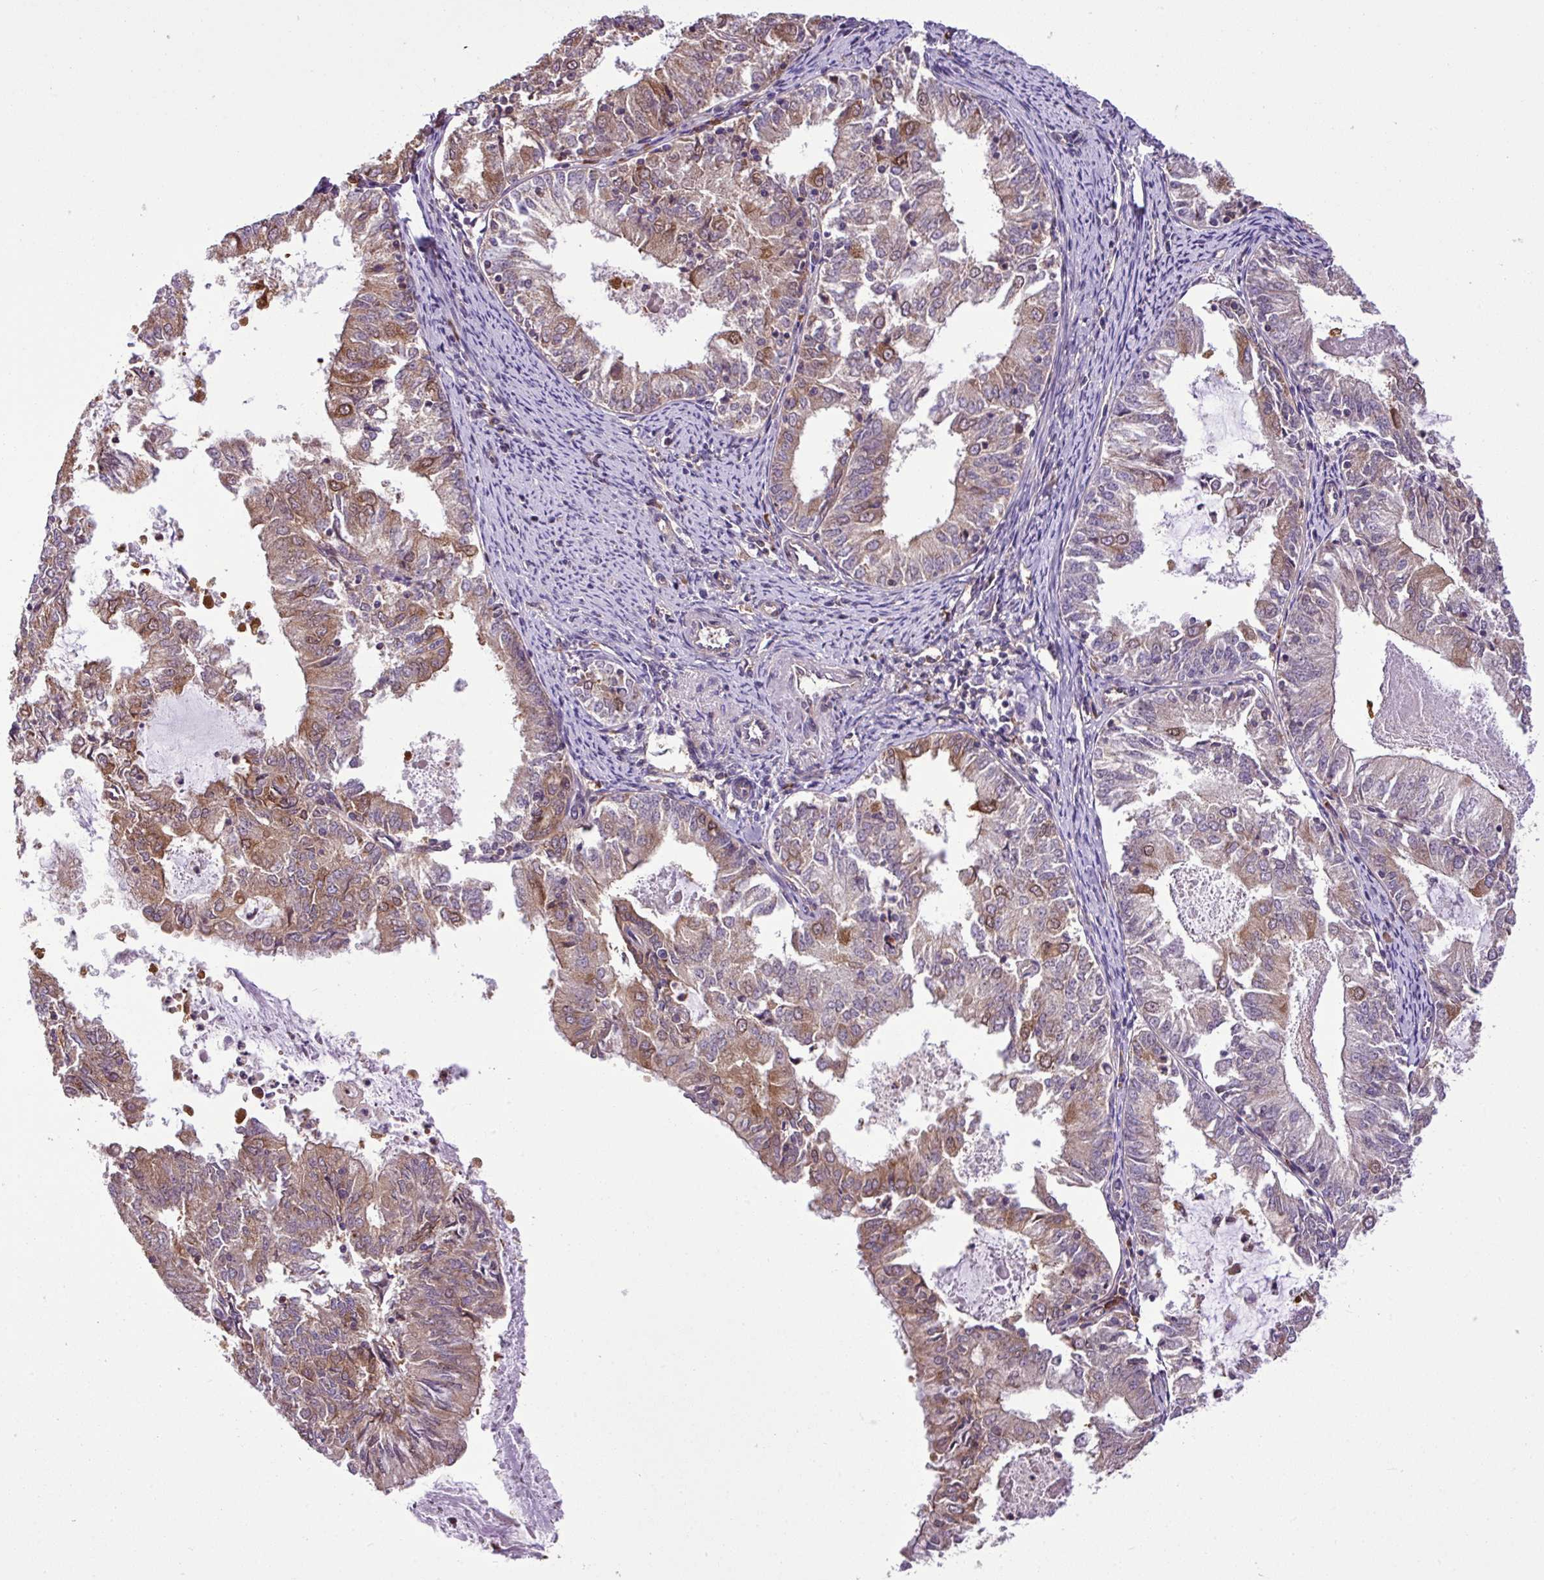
{"staining": {"intensity": "weak", "quantity": "25%-75%", "location": "cytoplasmic/membranous"}, "tissue": "endometrial cancer", "cell_type": "Tumor cells", "image_type": "cancer", "snomed": [{"axis": "morphology", "description": "Adenocarcinoma, NOS"}, {"axis": "topography", "description": "Endometrium"}], "caption": "Immunohistochemistry histopathology image of neoplastic tissue: human adenocarcinoma (endometrial) stained using IHC displays low levels of weak protein expression localized specifically in the cytoplasmic/membranous of tumor cells, appearing as a cytoplasmic/membranous brown color.", "gene": "DLGAP4", "patient": {"sex": "female", "age": 57}}